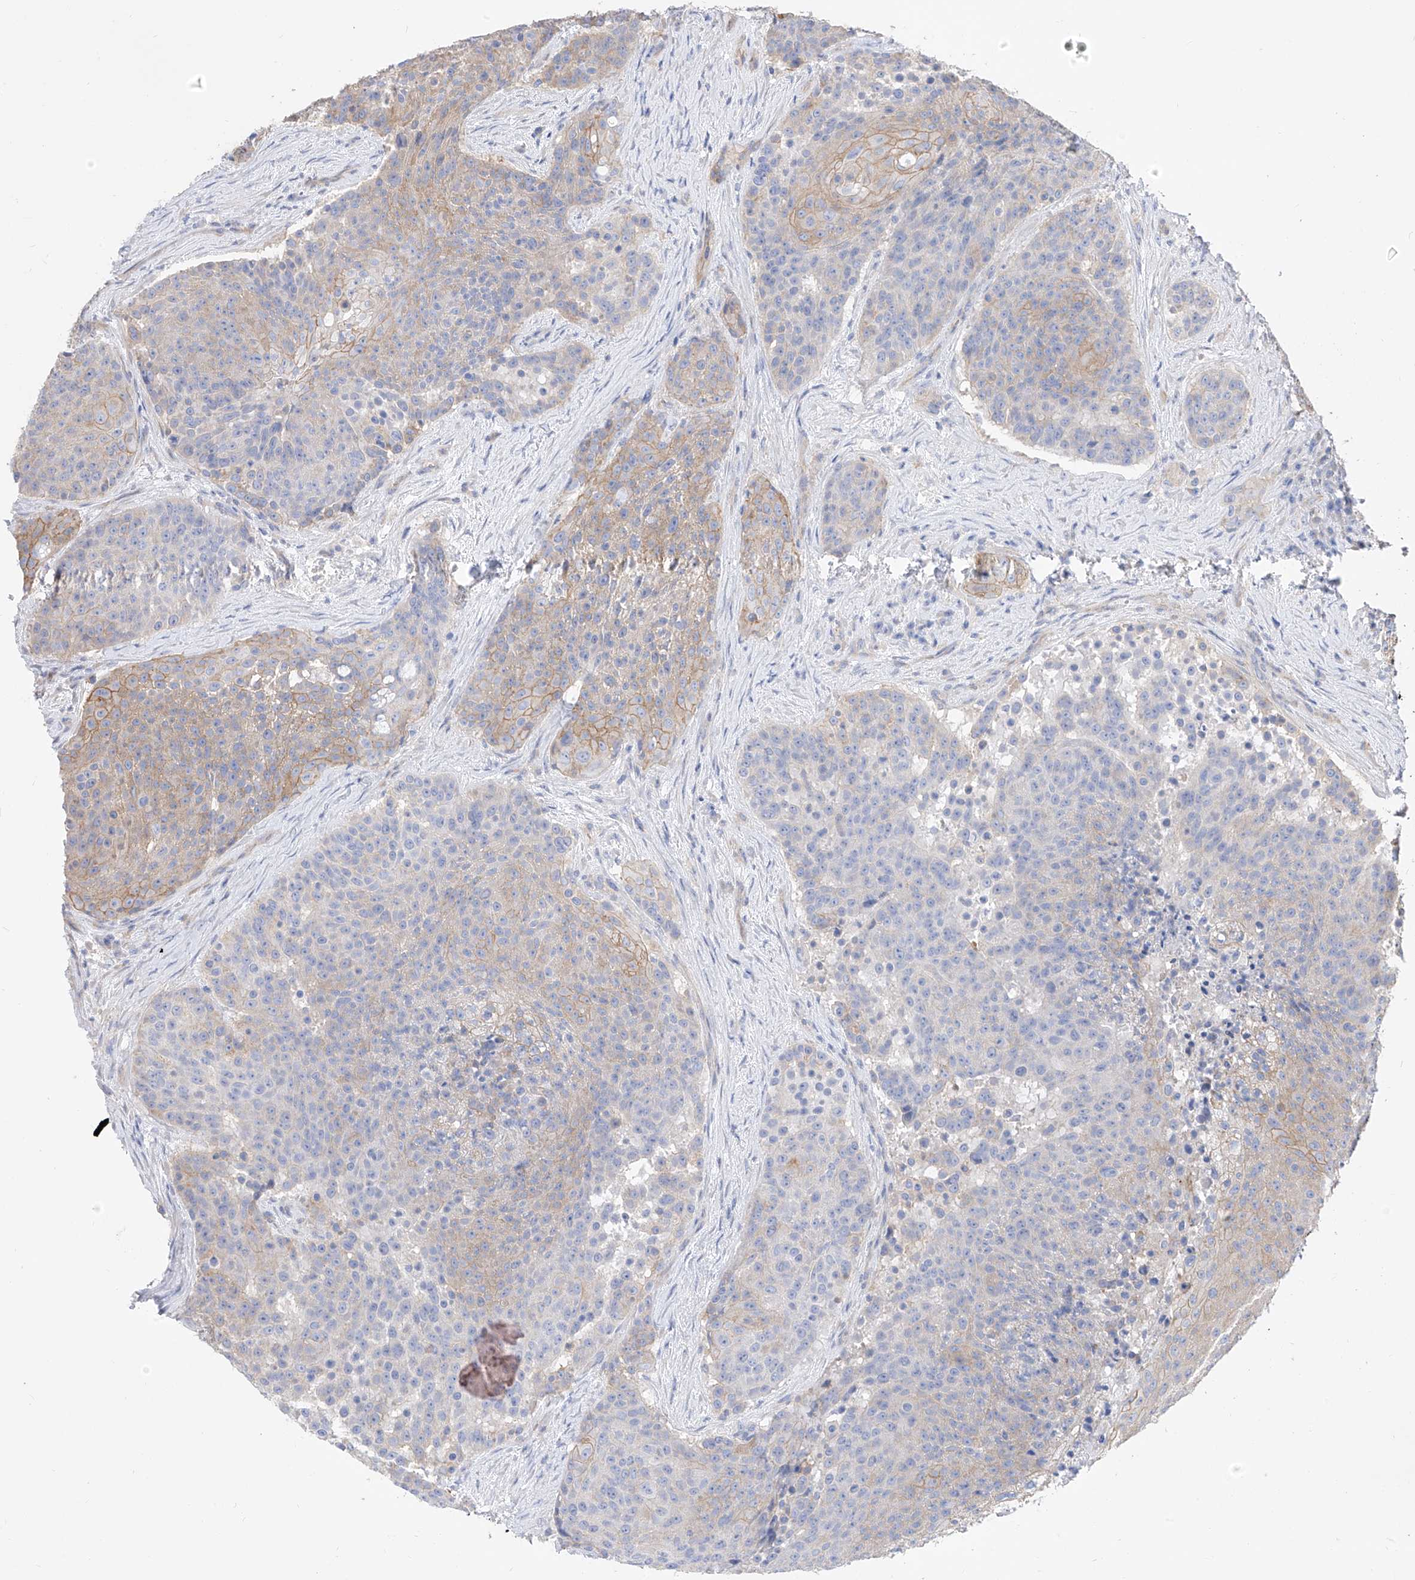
{"staining": {"intensity": "moderate", "quantity": "<25%", "location": "cytoplasmic/membranous"}, "tissue": "urothelial cancer", "cell_type": "Tumor cells", "image_type": "cancer", "snomed": [{"axis": "morphology", "description": "Urothelial carcinoma, High grade"}, {"axis": "topography", "description": "Urinary bladder"}], "caption": "High-magnification brightfield microscopy of high-grade urothelial carcinoma stained with DAB (brown) and counterstained with hematoxylin (blue). tumor cells exhibit moderate cytoplasmic/membranous expression is appreciated in about<25% of cells.", "gene": "SCGB2A1", "patient": {"sex": "female", "age": 63}}